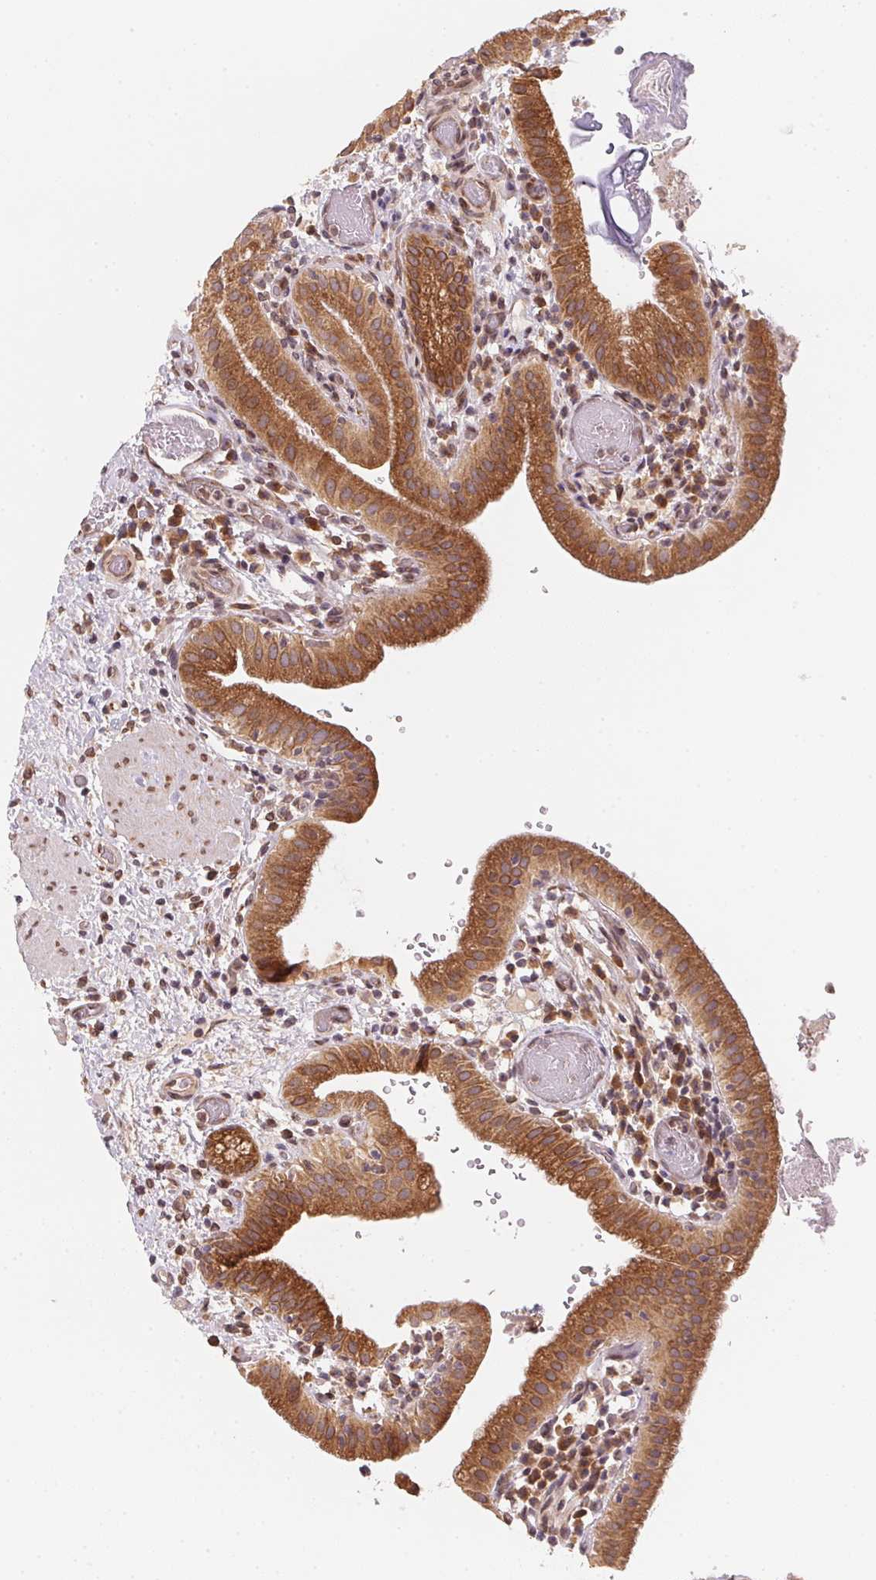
{"staining": {"intensity": "moderate", "quantity": ">75%", "location": "cytoplasmic/membranous"}, "tissue": "gallbladder", "cell_type": "Glandular cells", "image_type": "normal", "snomed": [{"axis": "morphology", "description": "Normal tissue, NOS"}, {"axis": "topography", "description": "Gallbladder"}], "caption": "Immunohistochemical staining of unremarkable gallbladder shows moderate cytoplasmic/membranous protein staining in approximately >75% of glandular cells.", "gene": "EI24", "patient": {"sex": "male", "age": 26}}